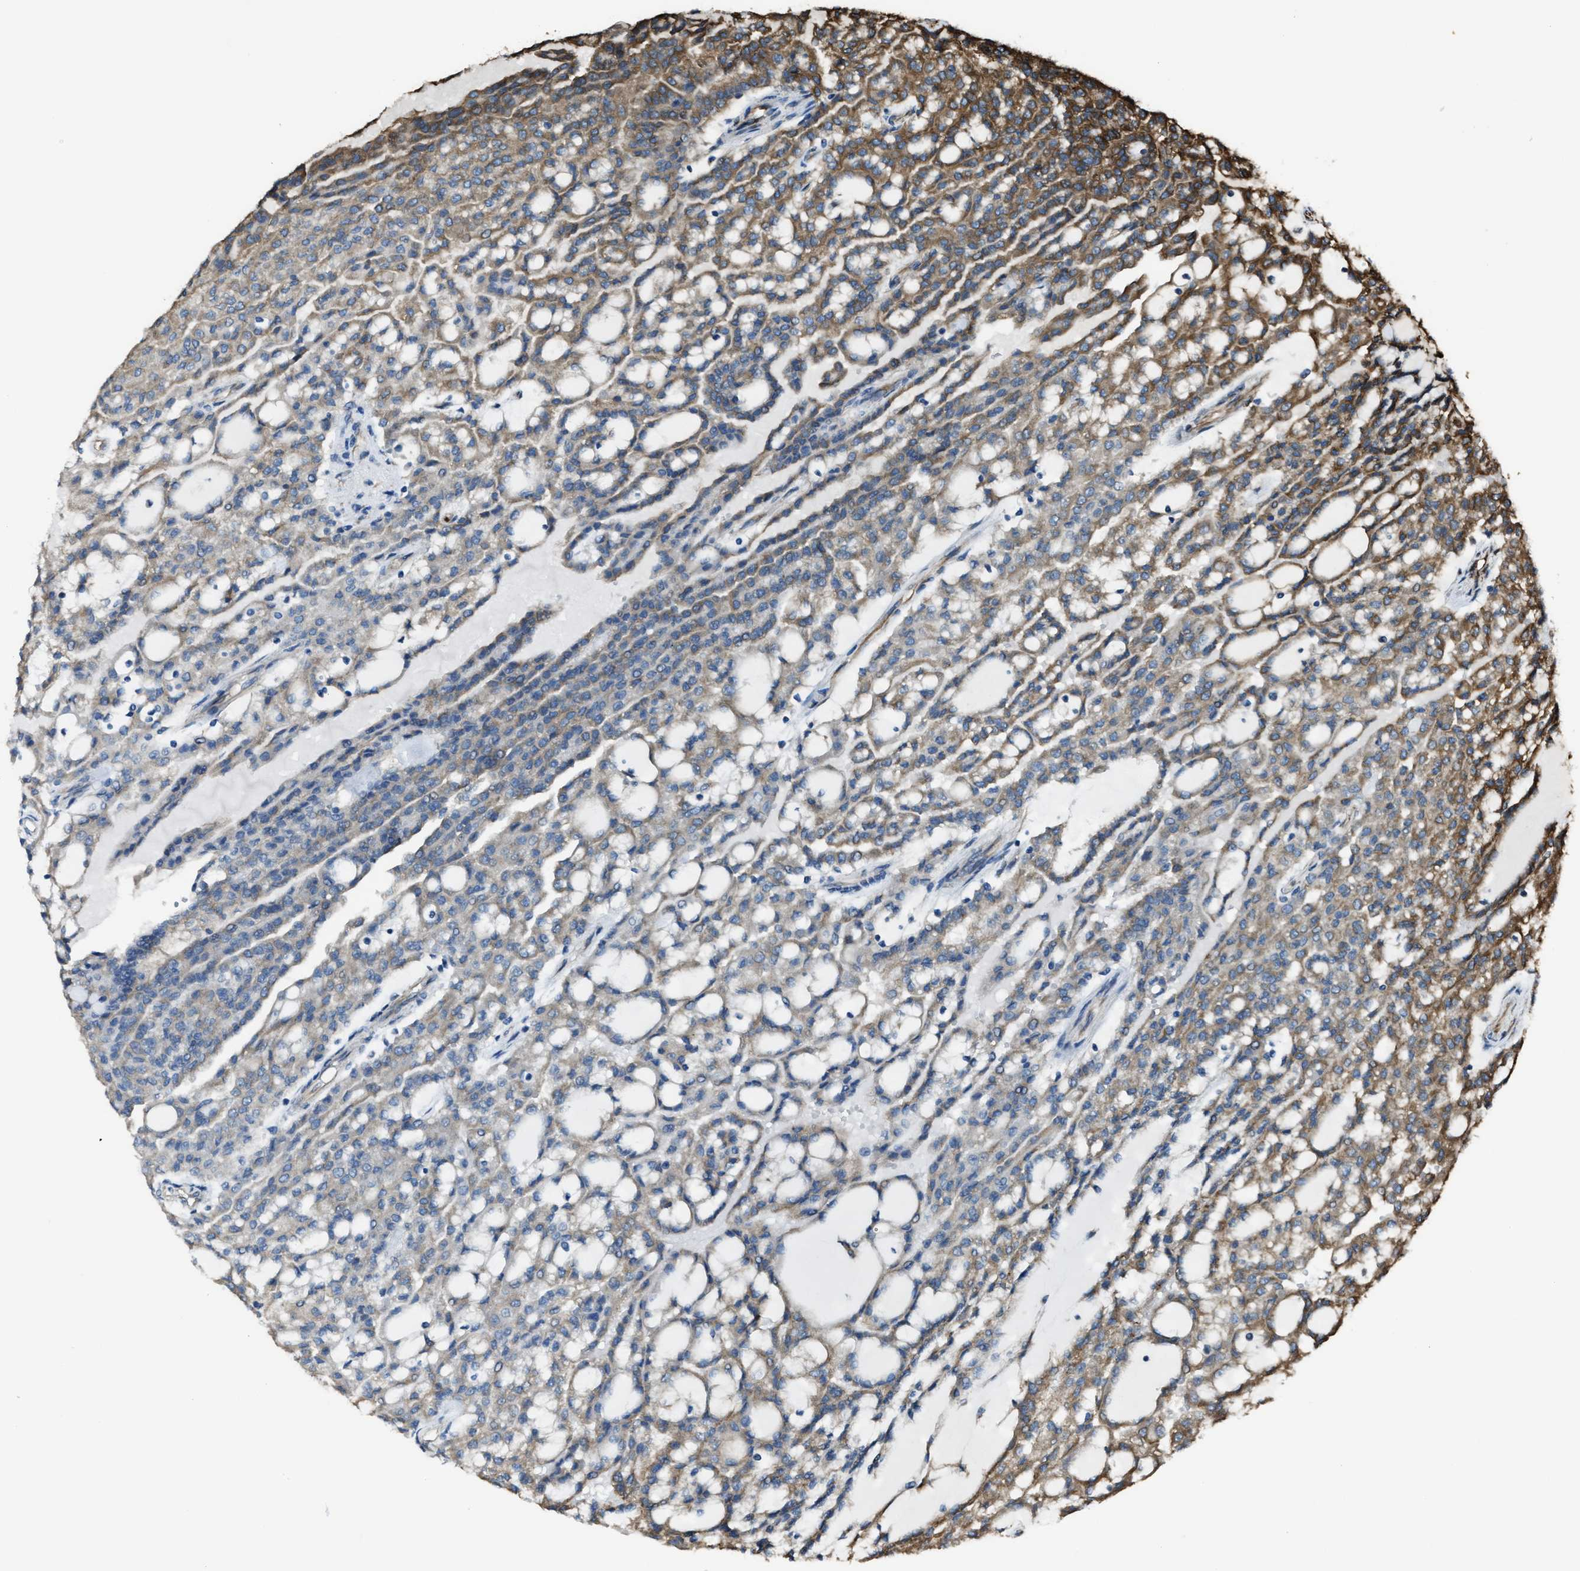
{"staining": {"intensity": "moderate", "quantity": "25%-75%", "location": "cytoplasmic/membranous"}, "tissue": "renal cancer", "cell_type": "Tumor cells", "image_type": "cancer", "snomed": [{"axis": "morphology", "description": "Adenocarcinoma, NOS"}, {"axis": "topography", "description": "Kidney"}], "caption": "Immunohistochemistry (DAB (3,3'-diaminobenzidine)) staining of adenocarcinoma (renal) displays moderate cytoplasmic/membranous protein positivity in approximately 25%-75% of tumor cells. Immunohistochemistry stains the protein in brown and the nuclei are stained blue.", "gene": "TRPC1", "patient": {"sex": "male", "age": 63}}